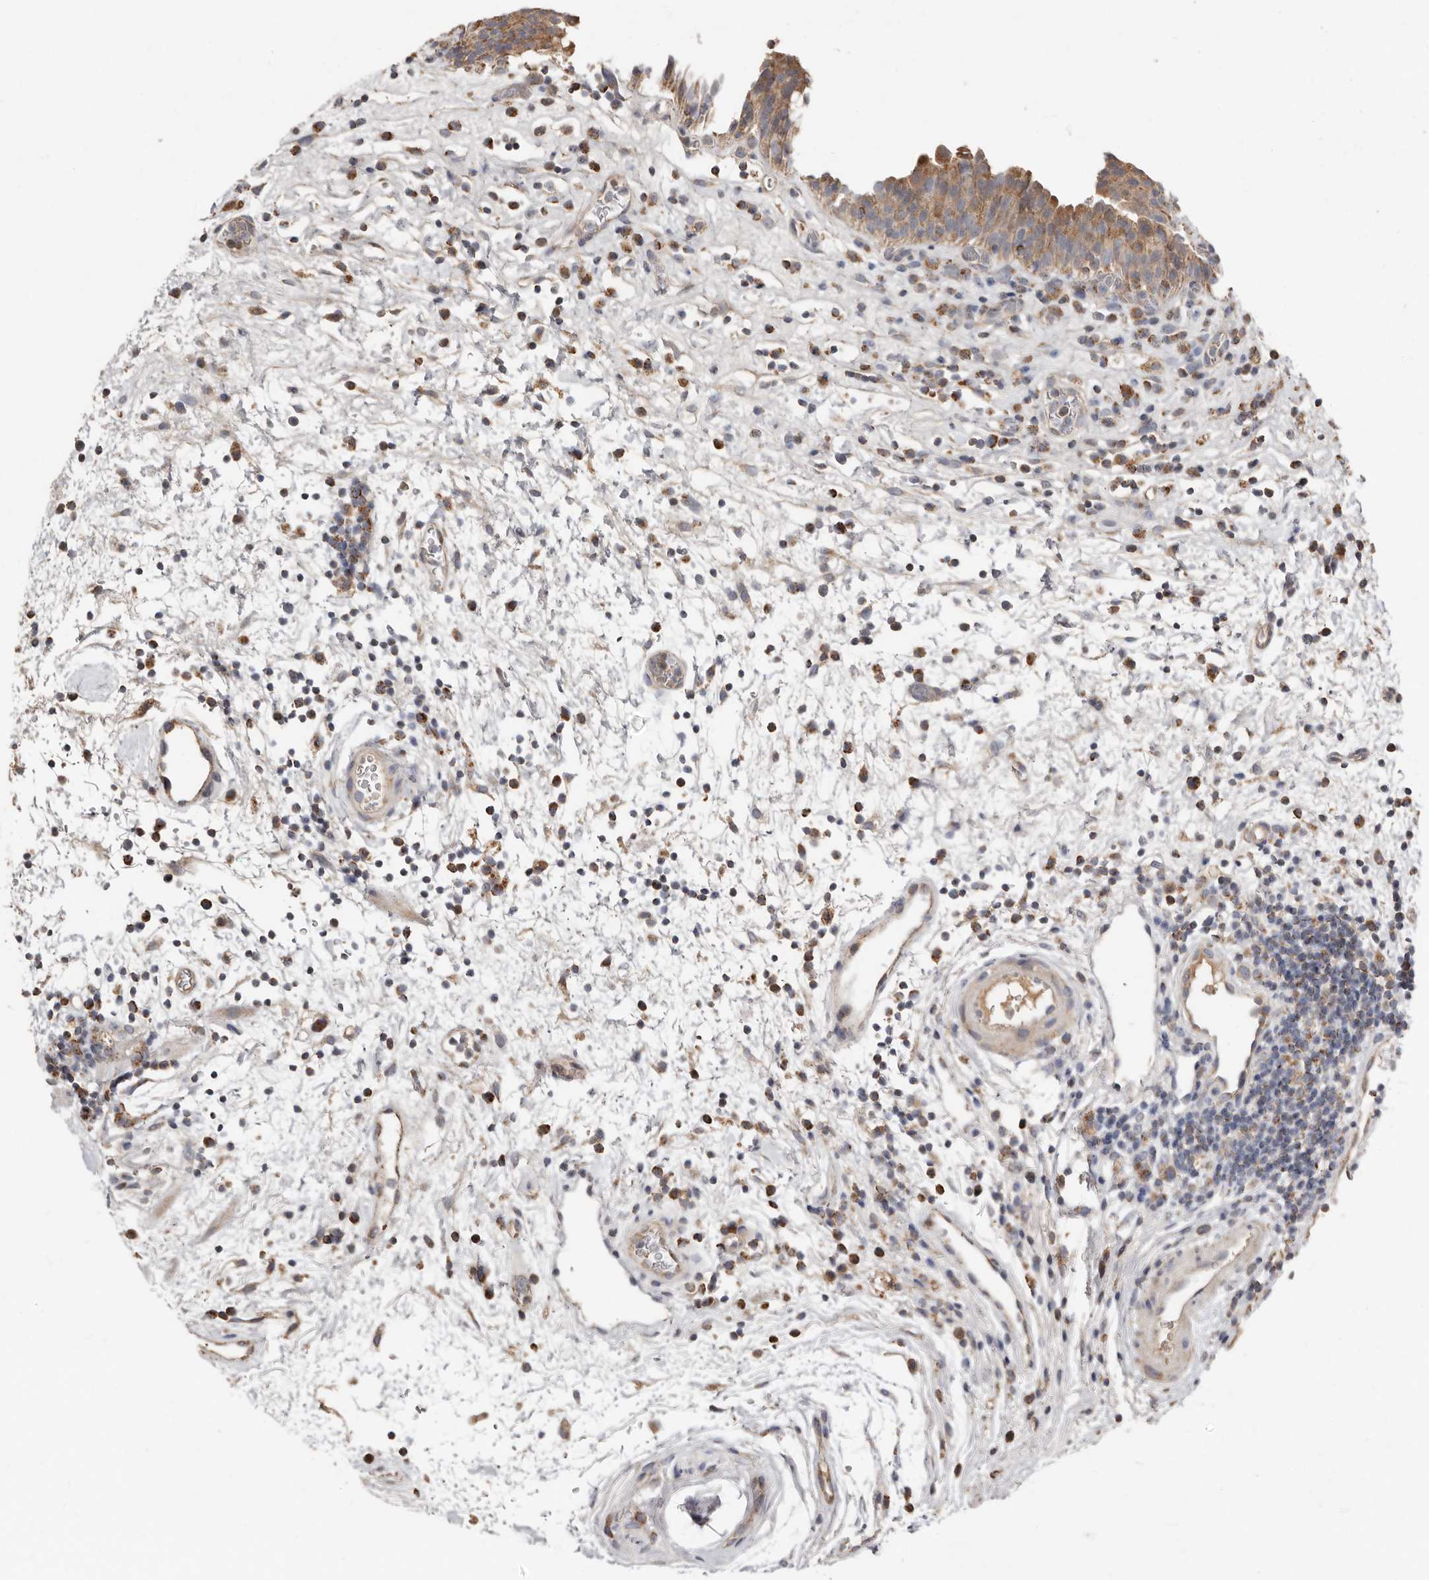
{"staining": {"intensity": "moderate", "quantity": "25%-75%", "location": "cytoplasmic/membranous"}, "tissue": "urinary bladder", "cell_type": "Urothelial cells", "image_type": "normal", "snomed": [{"axis": "morphology", "description": "Normal tissue, NOS"}, {"axis": "morphology", "description": "Inflammation, NOS"}, {"axis": "topography", "description": "Urinary bladder"}], "caption": "DAB (3,3'-diaminobenzidine) immunohistochemical staining of benign human urinary bladder demonstrates moderate cytoplasmic/membranous protein staining in about 25%-75% of urothelial cells. Immunohistochemistry stains the protein in brown and the nuclei are stained blue.", "gene": "KIF26B", "patient": {"sex": "female", "age": 75}}